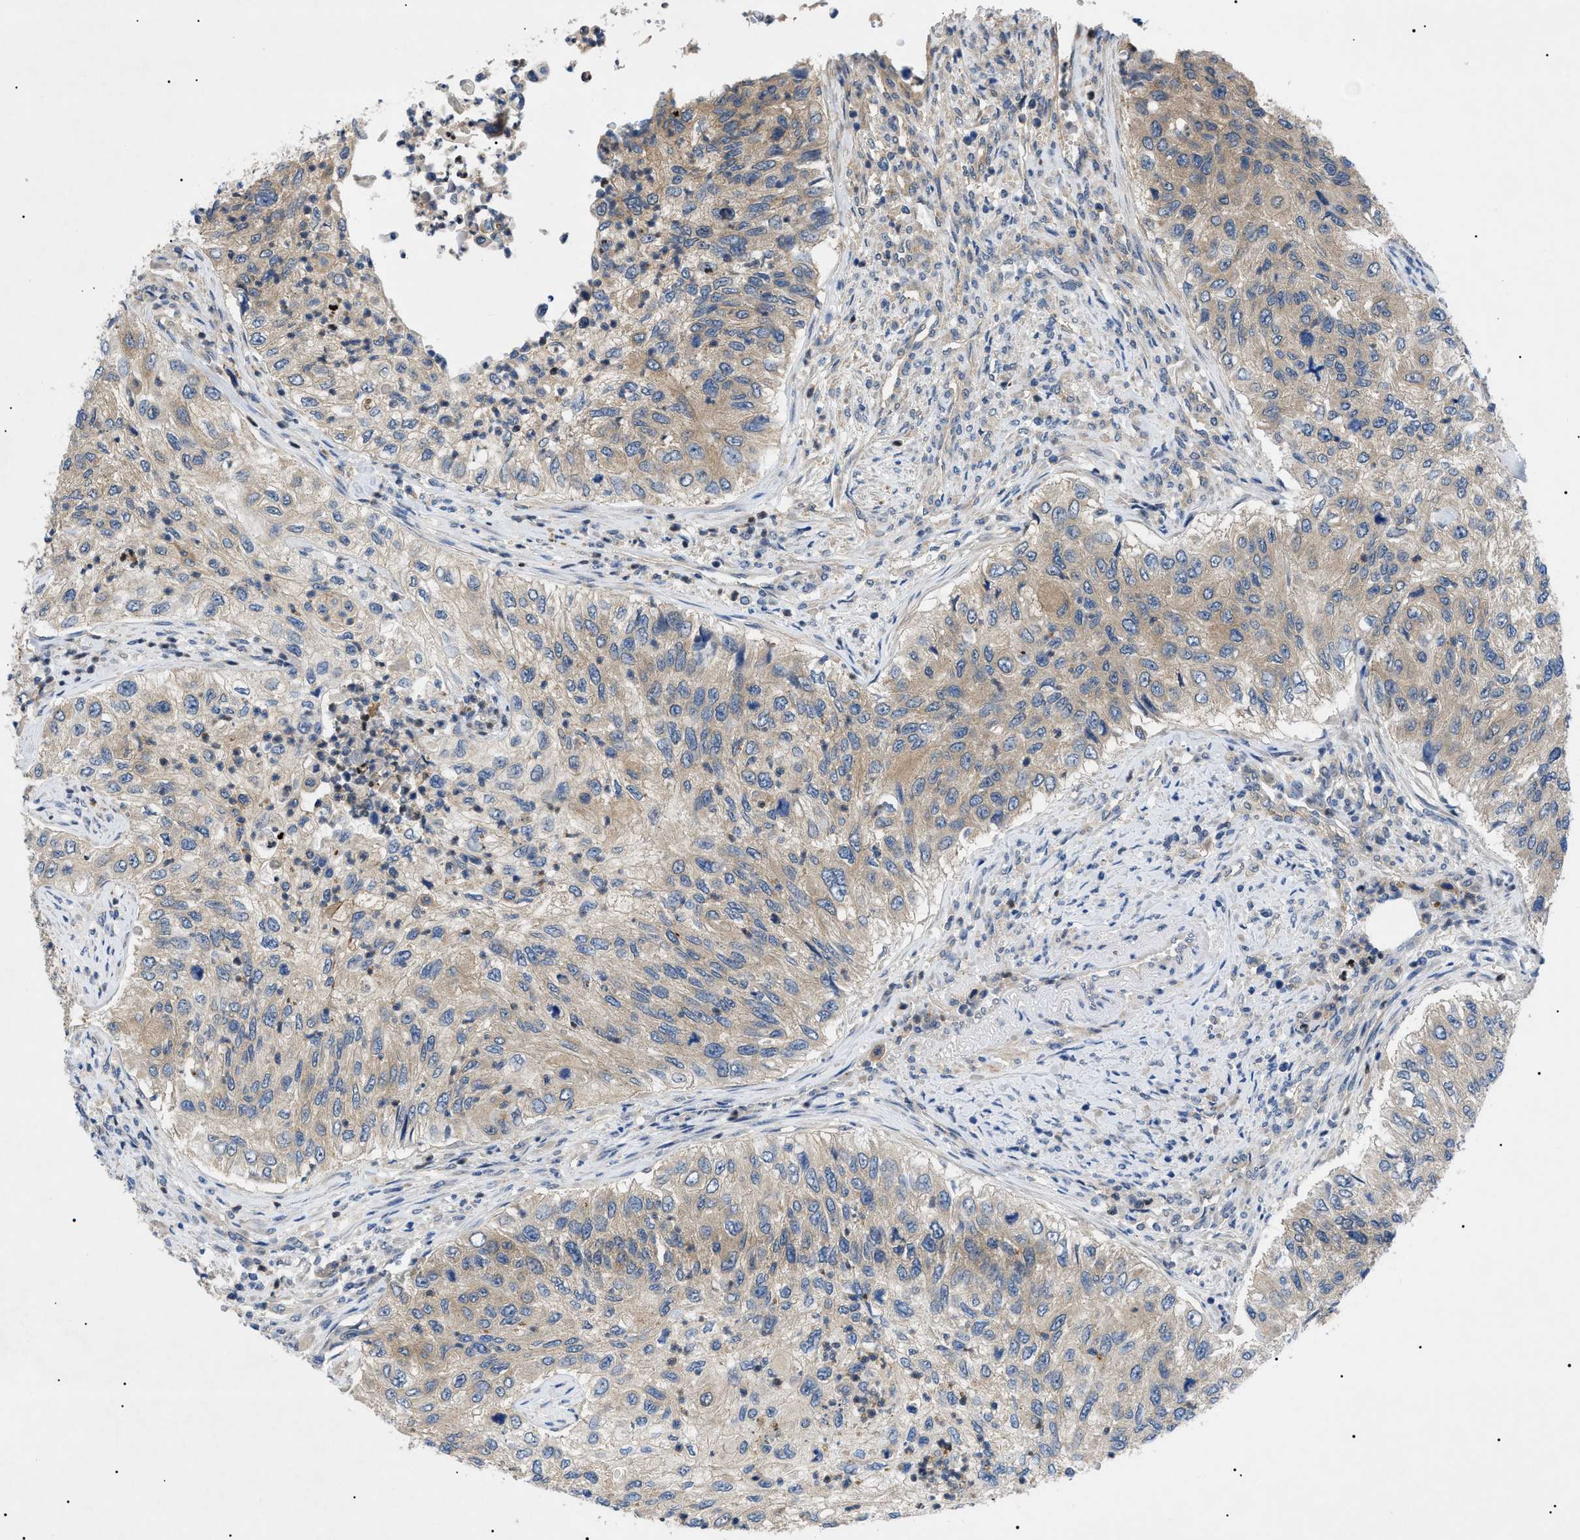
{"staining": {"intensity": "weak", "quantity": ">75%", "location": "cytoplasmic/membranous"}, "tissue": "urothelial cancer", "cell_type": "Tumor cells", "image_type": "cancer", "snomed": [{"axis": "morphology", "description": "Urothelial carcinoma, High grade"}, {"axis": "topography", "description": "Urinary bladder"}], "caption": "Urothelial carcinoma (high-grade) stained with a protein marker displays weak staining in tumor cells.", "gene": "RIPK1", "patient": {"sex": "female", "age": 60}}